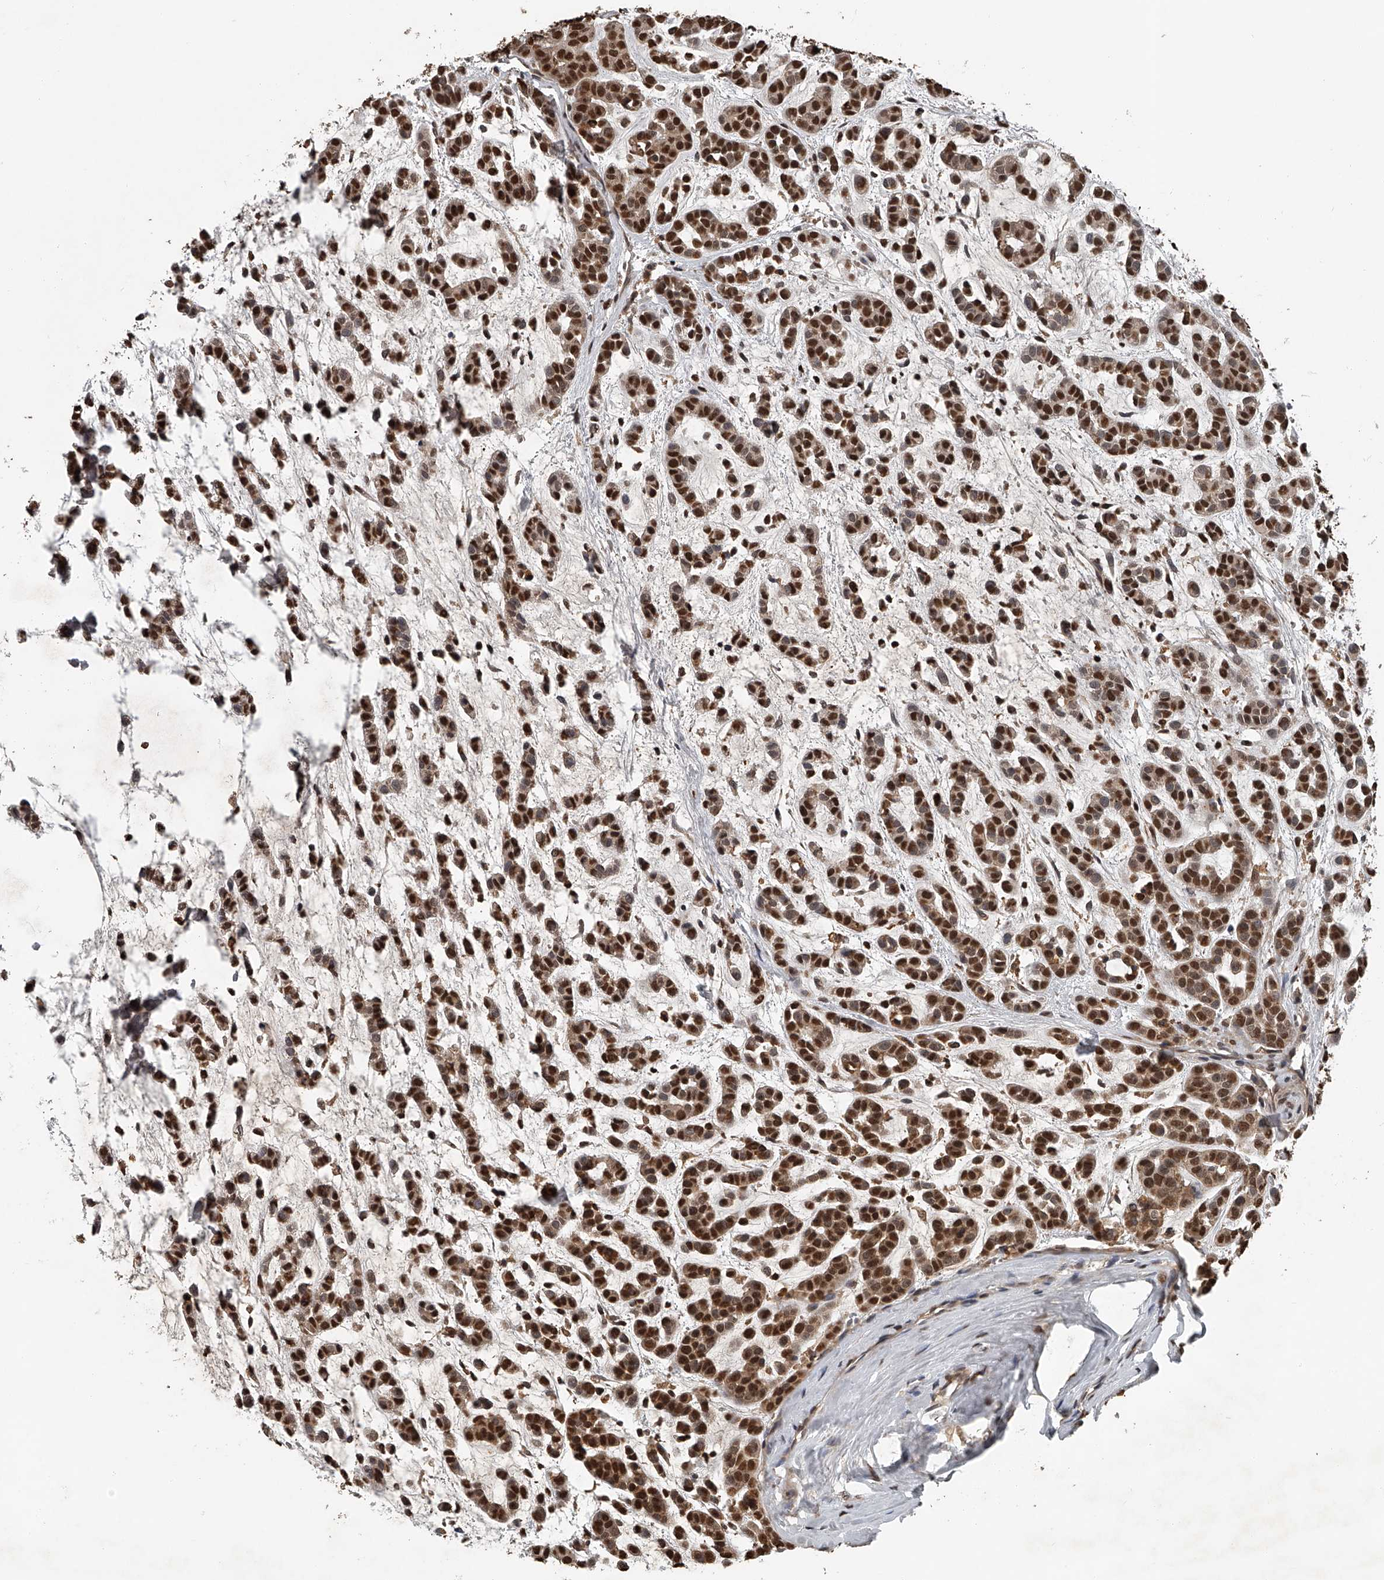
{"staining": {"intensity": "strong", "quantity": ">75%", "location": "nuclear"}, "tissue": "head and neck cancer", "cell_type": "Tumor cells", "image_type": "cancer", "snomed": [{"axis": "morphology", "description": "Adenocarcinoma, NOS"}, {"axis": "morphology", "description": "Adenoma, NOS"}, {"axis": "topography", "description": "Head-Neck"}], "caption": "Human head and neck cancer stained with a brown dye shows strong nuclear positive positivity in approximately >75% of tumor cells.", "gene": "PLEKHG1", "patient": {"sex": "female", "age": 55}}